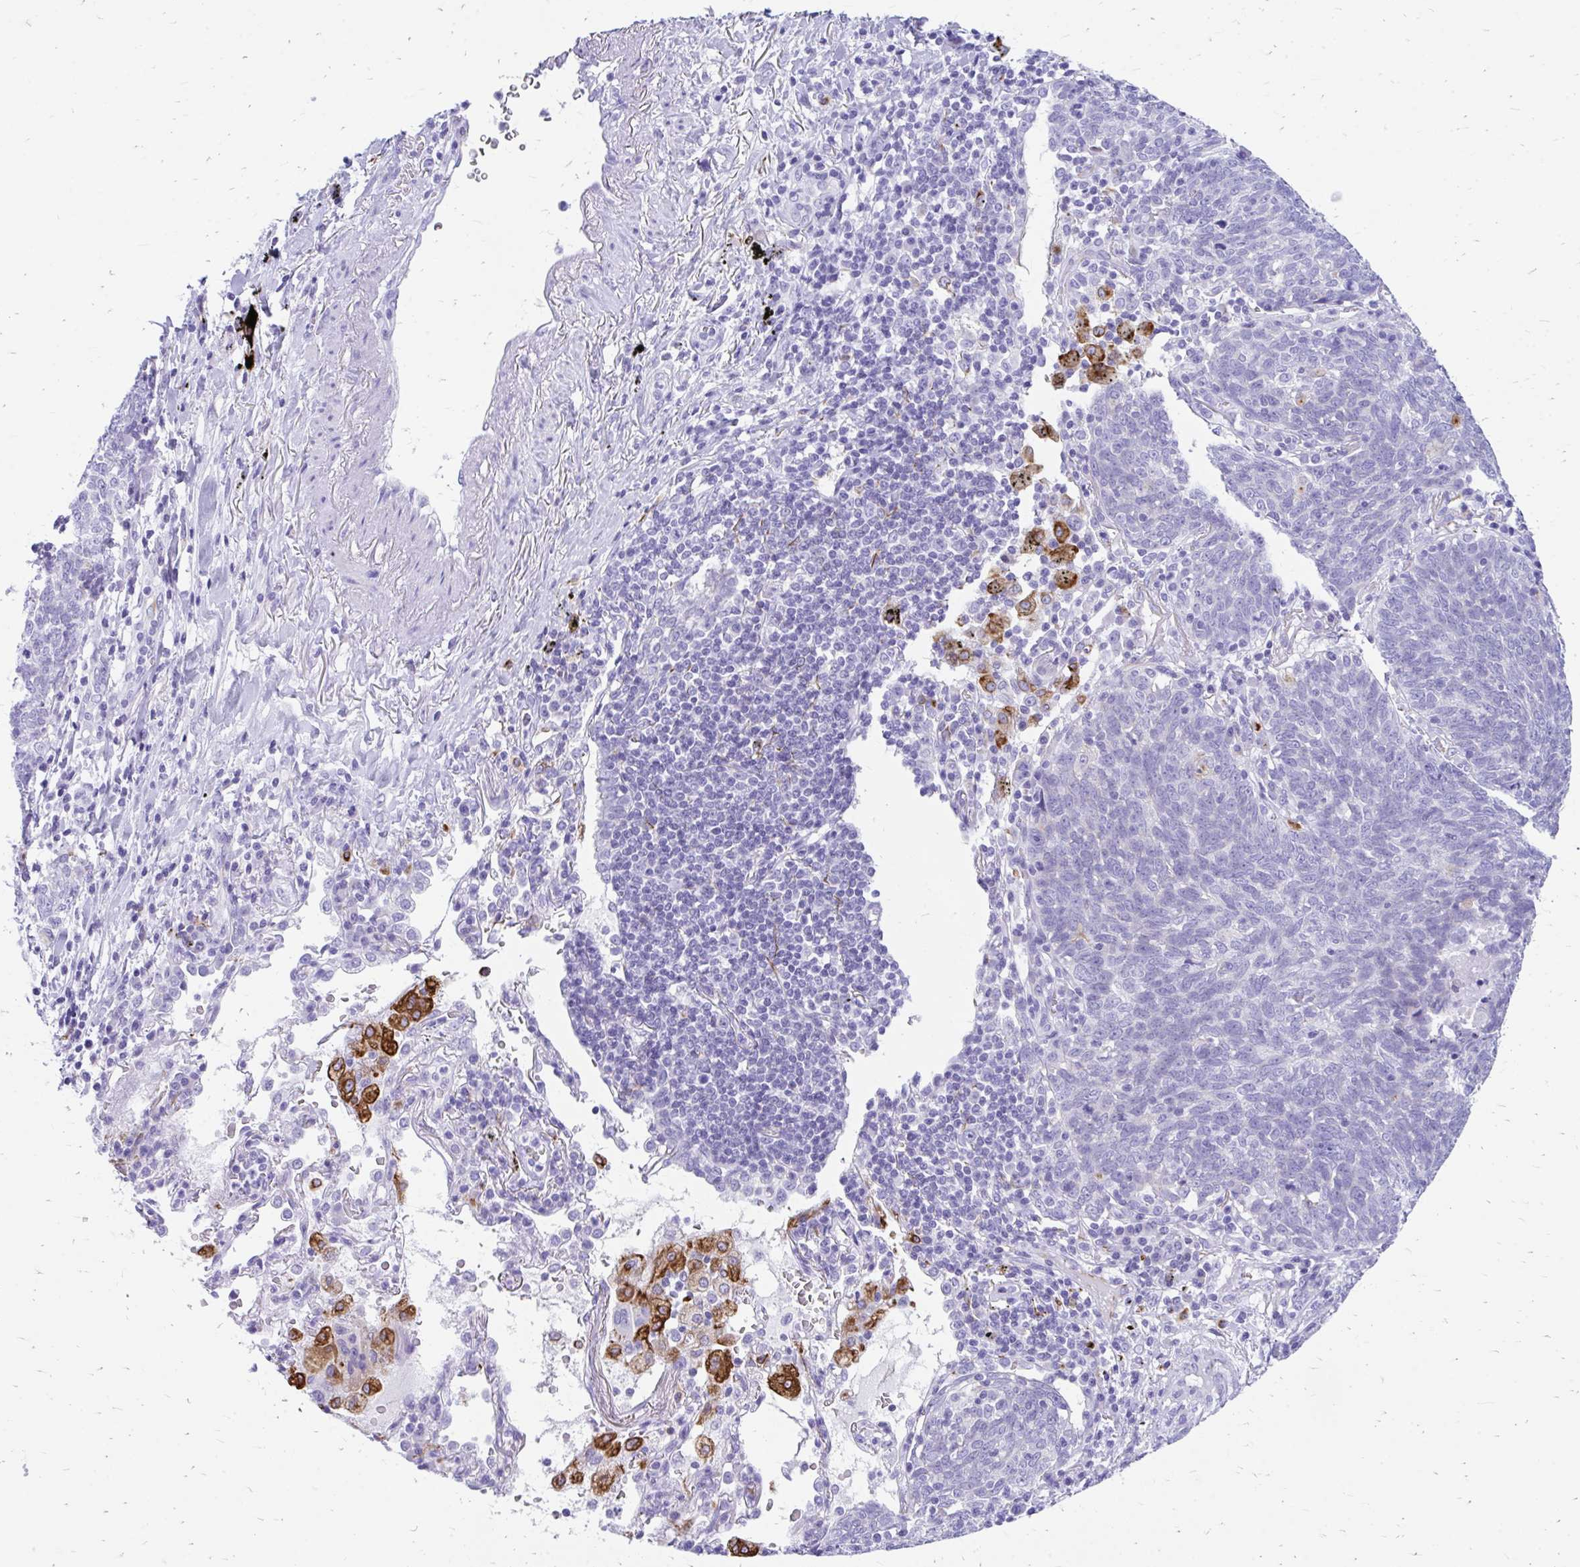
{"staining": {"intensity": "negative", "quantity": "none", "location": "none"}, "tissue": "lung cancer", "cell_type": "Tumor cells", "image_type": "cancer", "snomed": [{"axis": "morphology", "description": "Squamous cell carcinoma, NOS"}, {"axis": "topography", "description": "Lung"}], "caption": "Lung cancer (squamous cell carcinoma) was stained to show a protein in brown. There is no significant positivity in tumor cells. (DAB IHC visualized using brightfield microscopy, high magnification).", "gene": "ZNF699", "patient": {"sex": "female", "age": 72}}